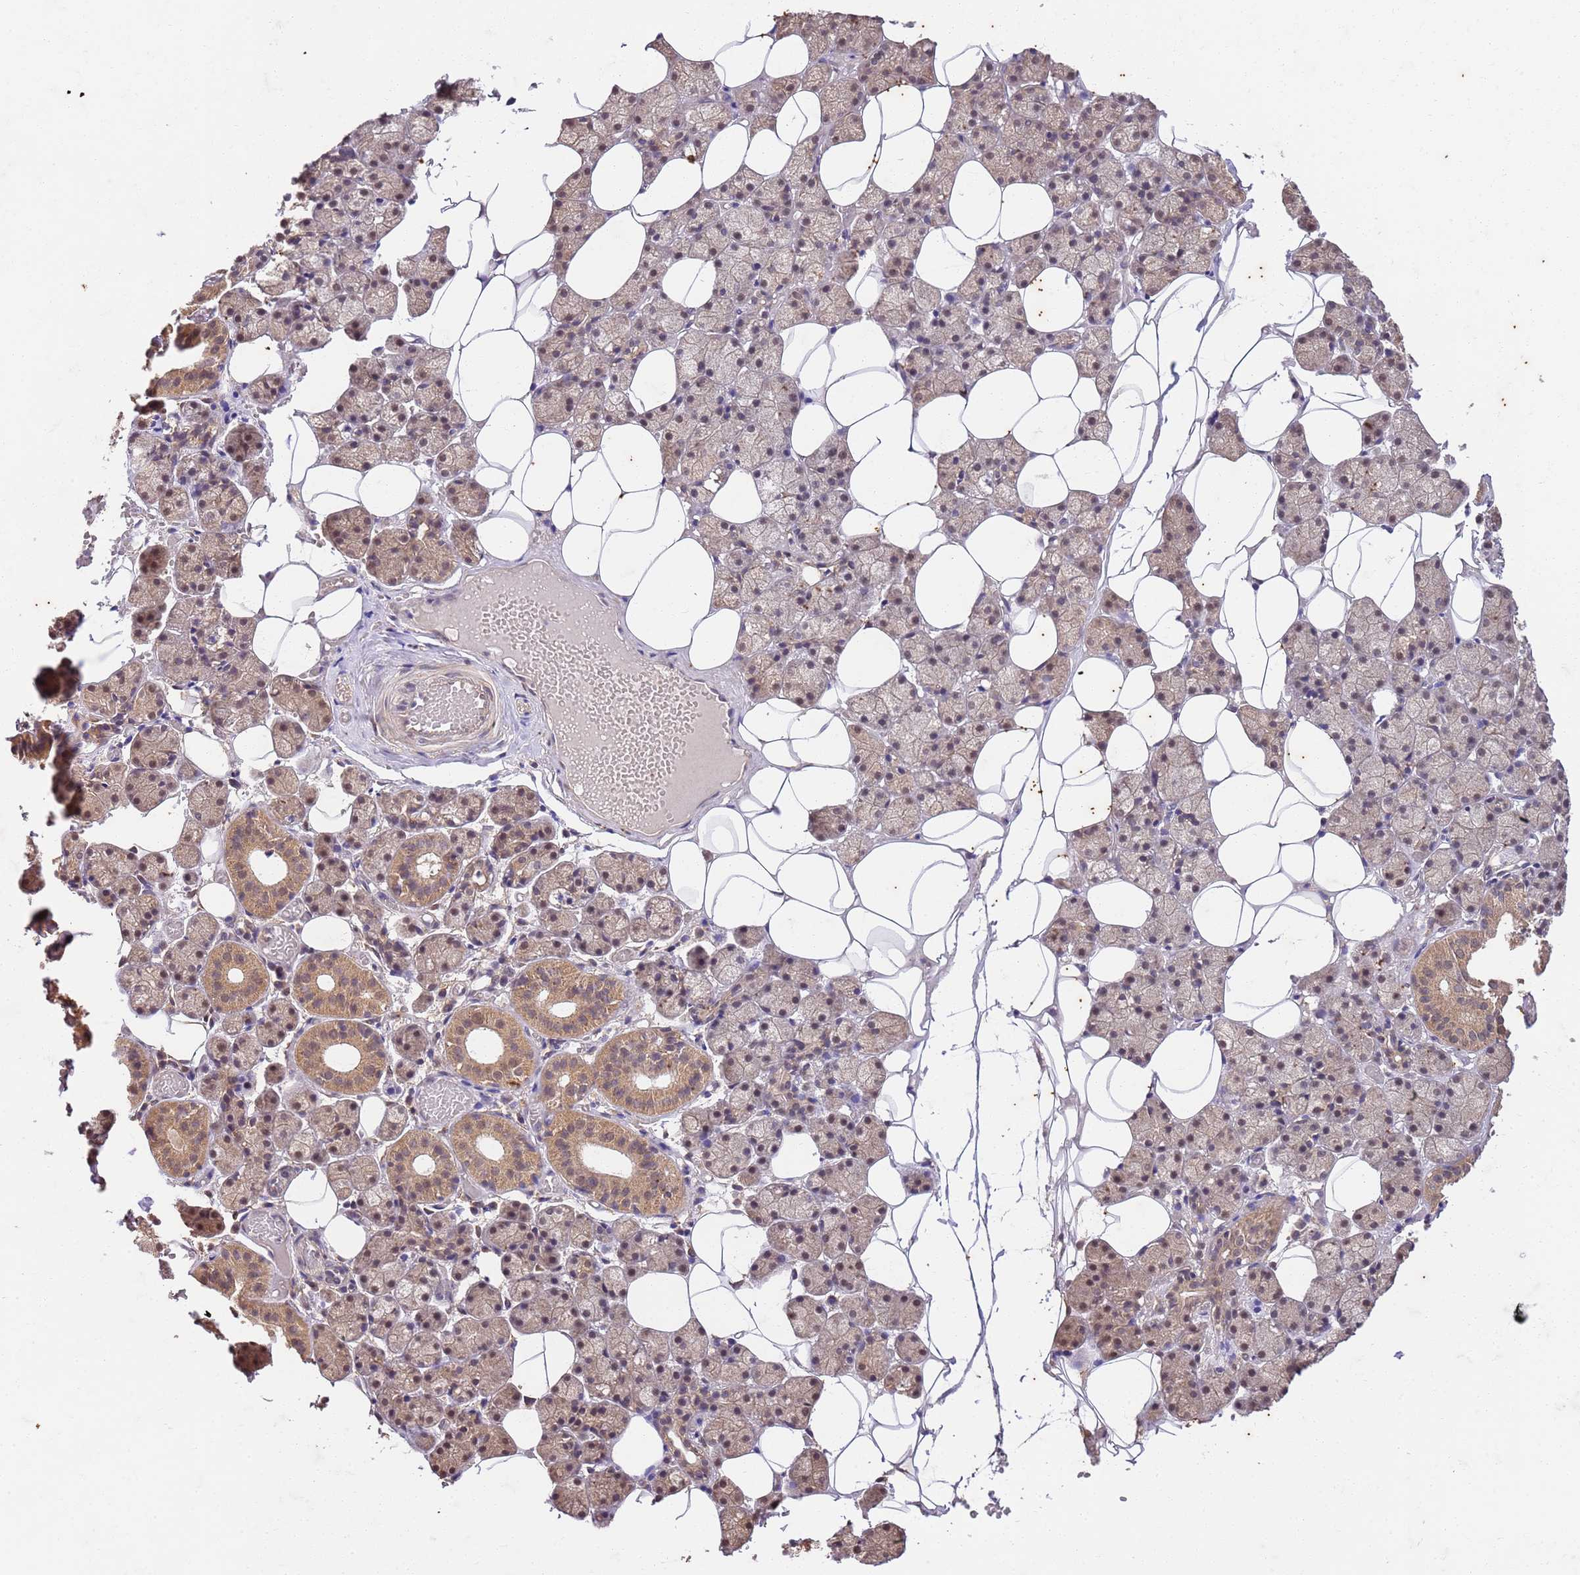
{"staining": {"intensity": "moderate", "quantity": ">75%", "location": "cytoplasmic/membranous,nuclear"}, "tissue": "salivary gland", "cell_type": "Glandular cells", "image_type": "normal", "snomed": [{"axis": "morphology", "description": "Normal tissue, NOS"}, {"axis": "topography", "description": "Salivary gland"}], "caption": "A medium amount of moderate cytoplasmic/membranous,nuclear staining is seen in approximately >75% of glandular cells in benign salivary gland.", "gene": "UBE3A", "patient": {"sex": "female", "age": 33}}